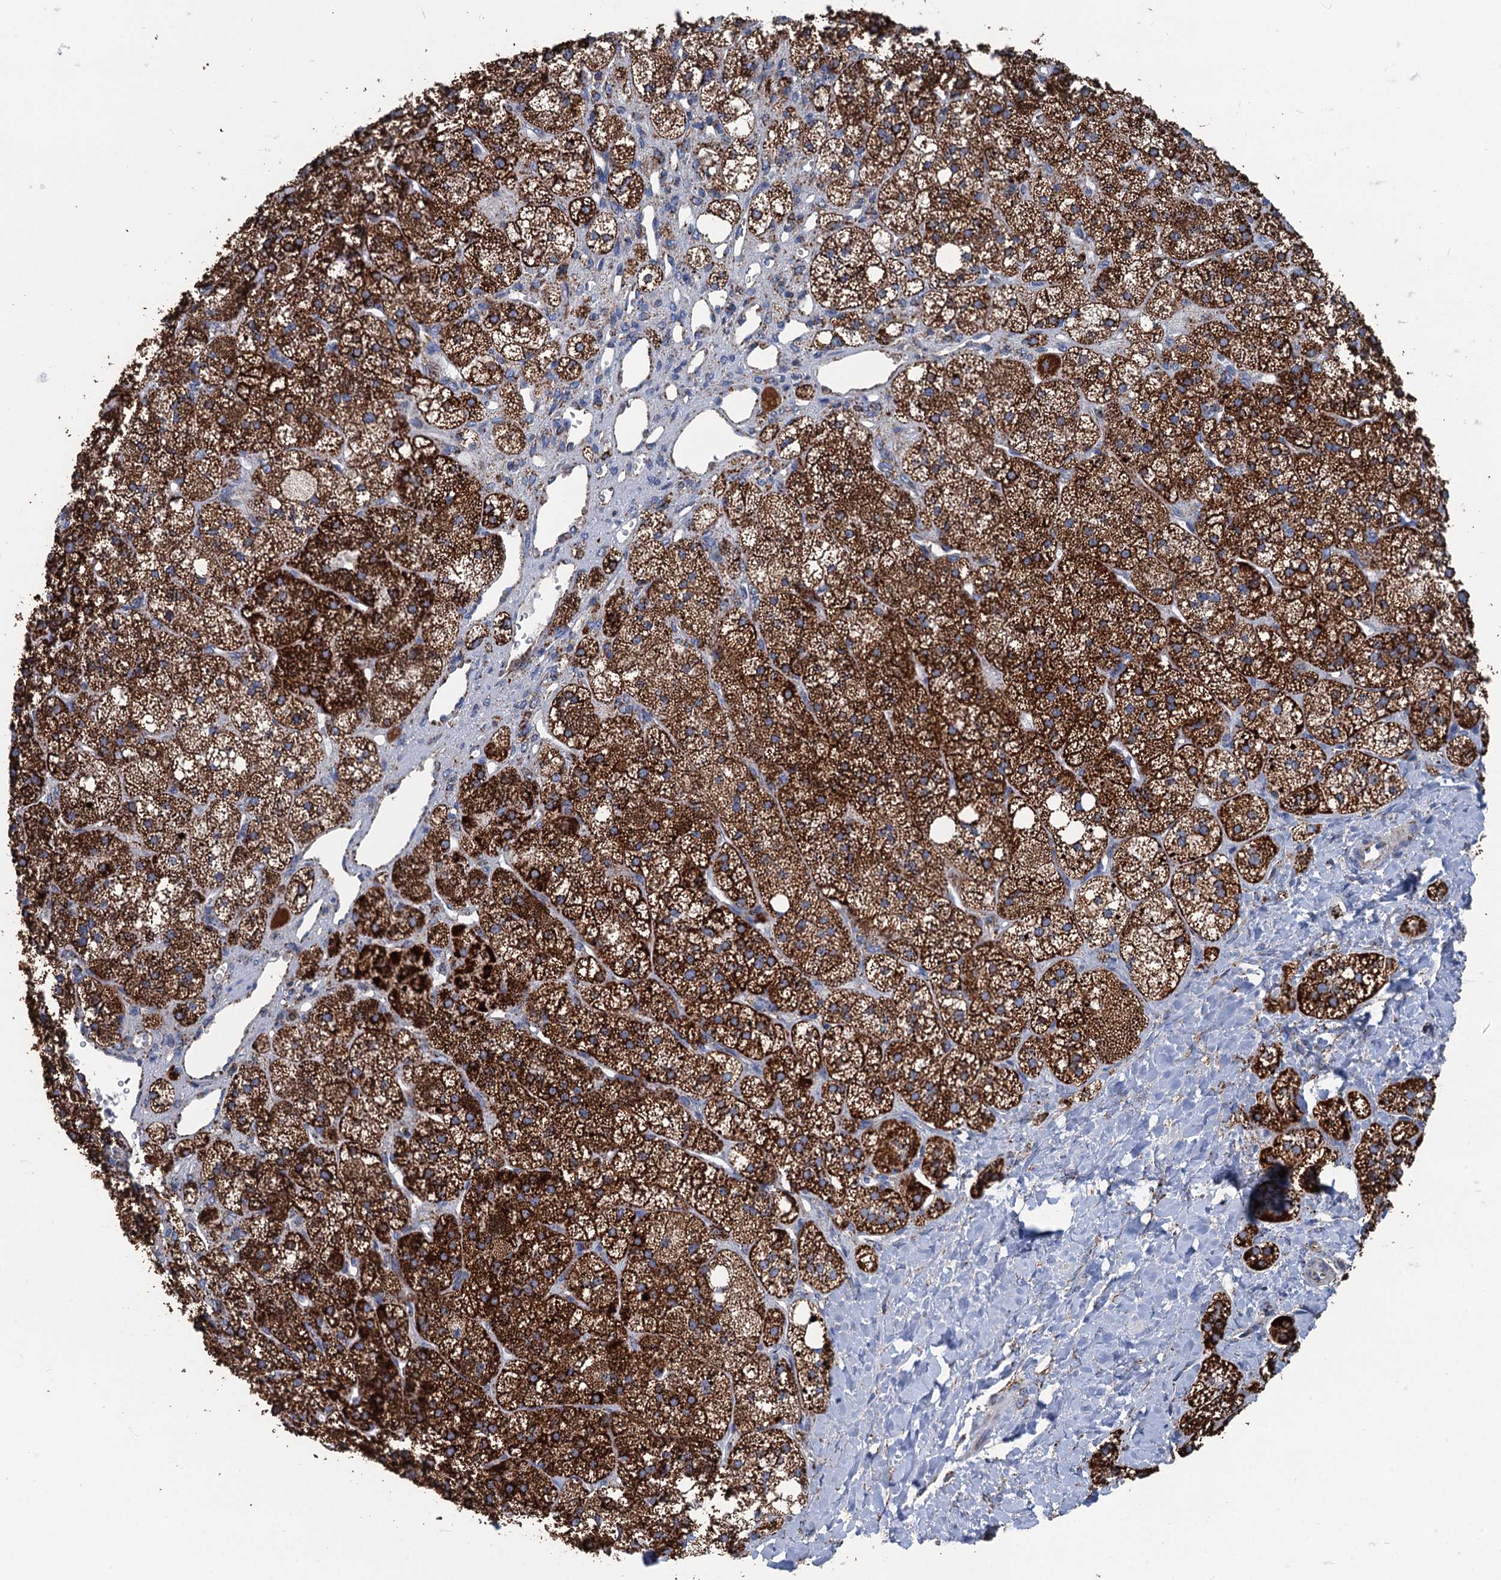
{"staining": {"intensity": "strong", "quantity": ">75%", "location": "cytoplasmic/membranous"}, "tissue": "adrenal gland", "cell_type": "Glandular cells", "image_type": "normal", "snomed": [{"axis": "morphology", "description": "Normal tissue, NOS"}, {"axis": "topography", "description": "Adrenal gland"}], "caption": "Approximately >75% of glandular cells in unremarkable human adrenal gland exhibit strong cytoplasmic/membranous protein positivity as visualized by brown immunohistochemical staining.", "gene": "IVD", "patient": {"sex": "male", "age": 61}}